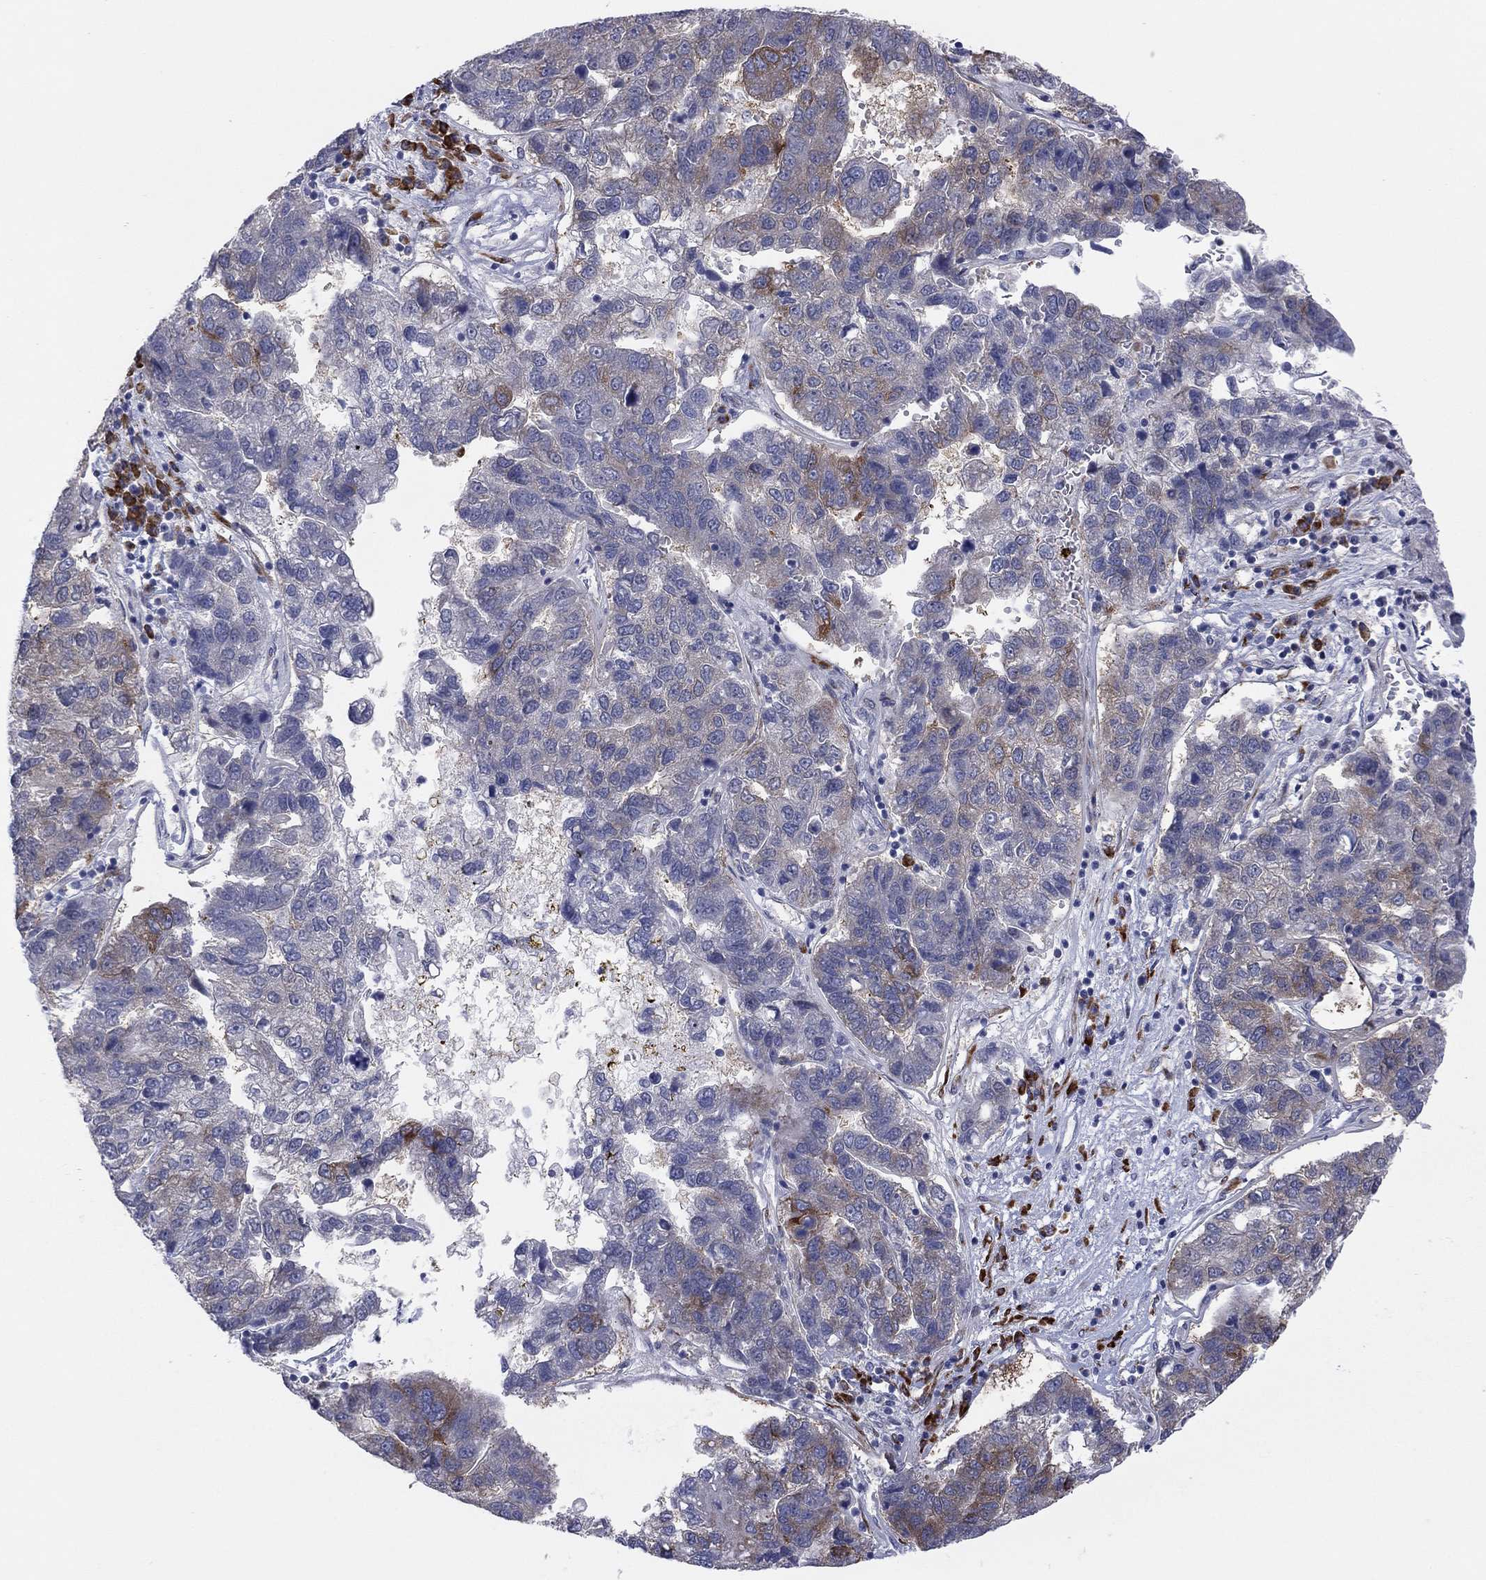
{"staining": {"intensity": "moderate", "quantity": "<25%", "location": "cytoplasmic/membranous"}, "tissue": "pancreatic cancer", "cell_type": "Tumor cells", "image_type": "cancer", "snomed": [{"axis": "morphology", "description": "Adenocarcinoma, NOS"}, {"axis": "topography", "description": "Pancreas"}], "caption": "Immunohistochemical staining of pancreatic cancer (adenocarcinoma) demonstrates moderate cytoplasmic/membranous protein staining in approximately <25% of tumor cells.", "gene": "TTC21B", "patient": {"sex": "female", "age": 61}}